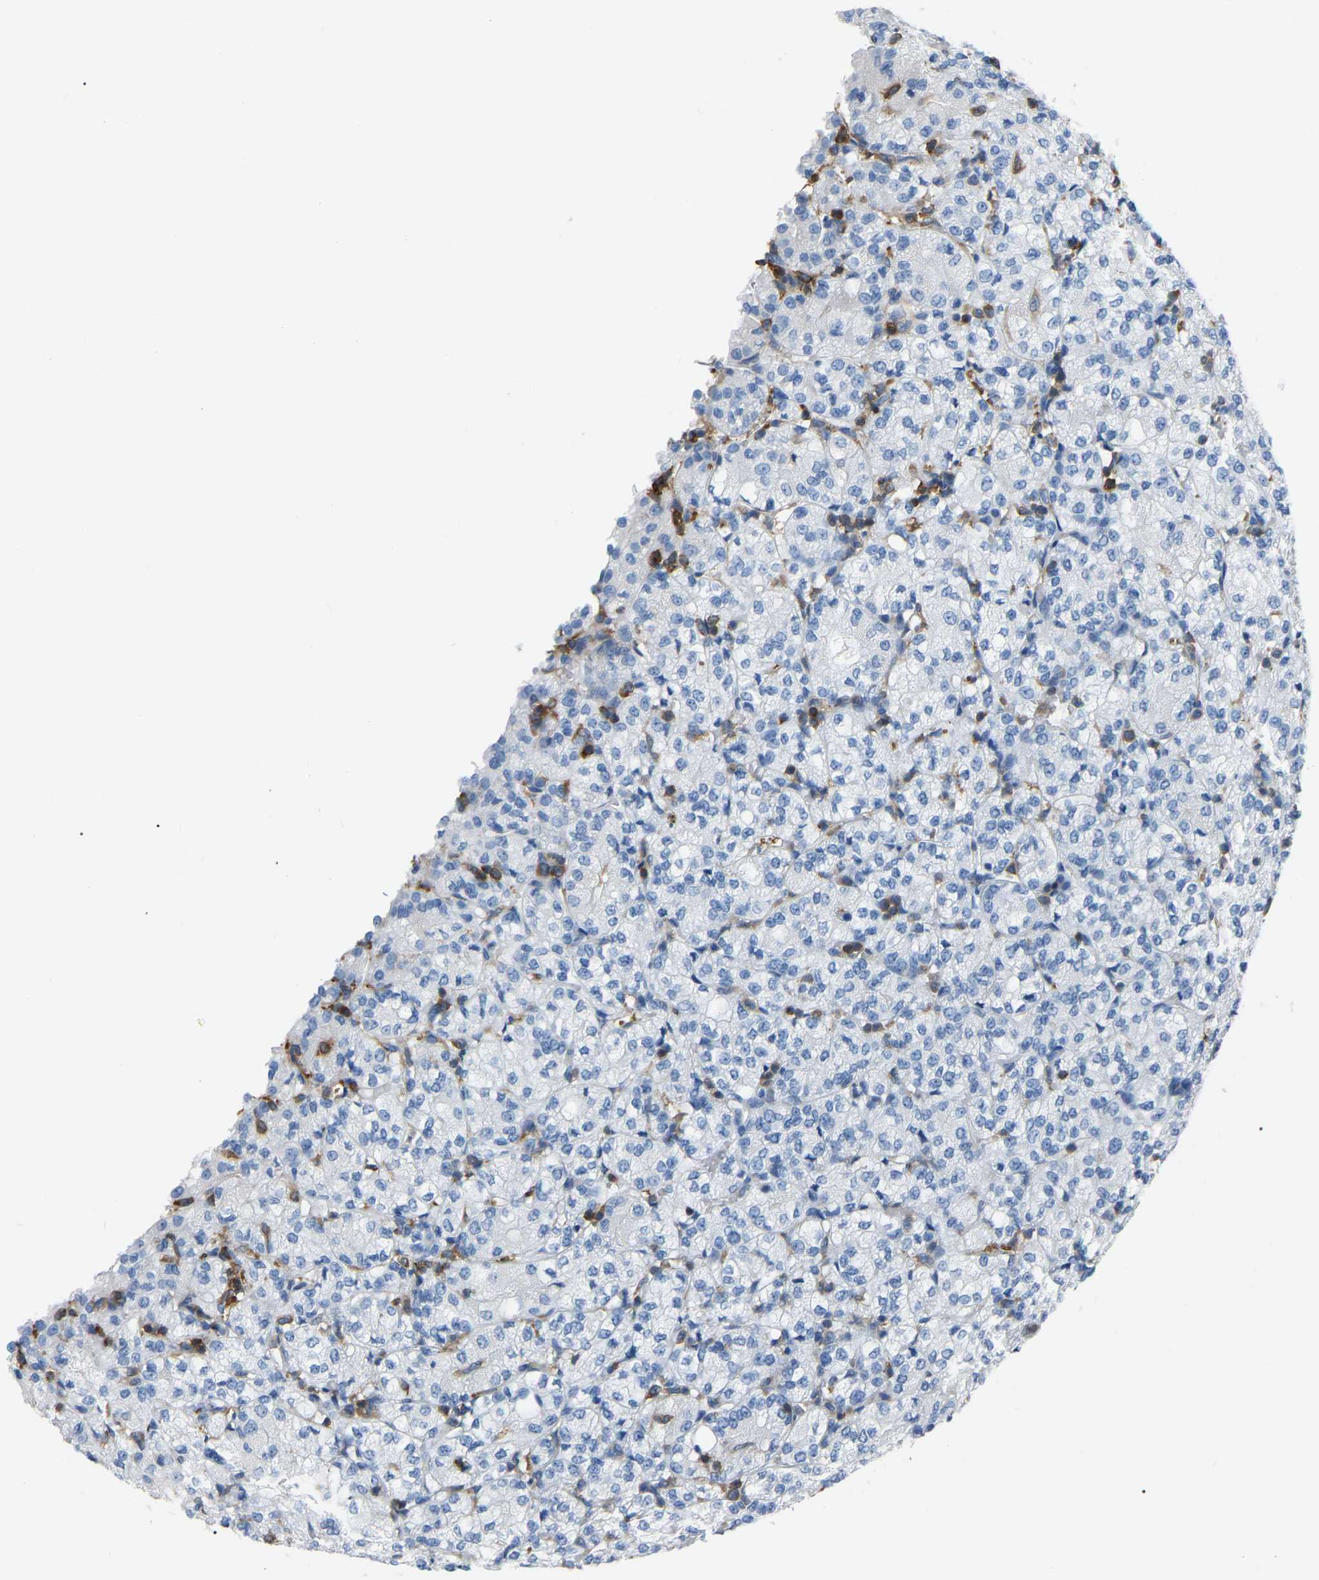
{"staining": {"intensity": "negative", "quantity": "none", "location": "none"}, "tissue": "renal cancer", "cell_type": "Tumor cells", "image_type": "cancer", "snomed": [{"axis": "morphology", "description": "Adenocarcinoma, NOS"}, {"axis": "topography", "description": "Kidney"}], "caption": "DAB immunohistochemical staining of human renal cancer (adenocarcinoma) displays no significant staining in tumor cells.", "gene": "ARHGAP45", "patient": {"sex": "male", "age": 77}}